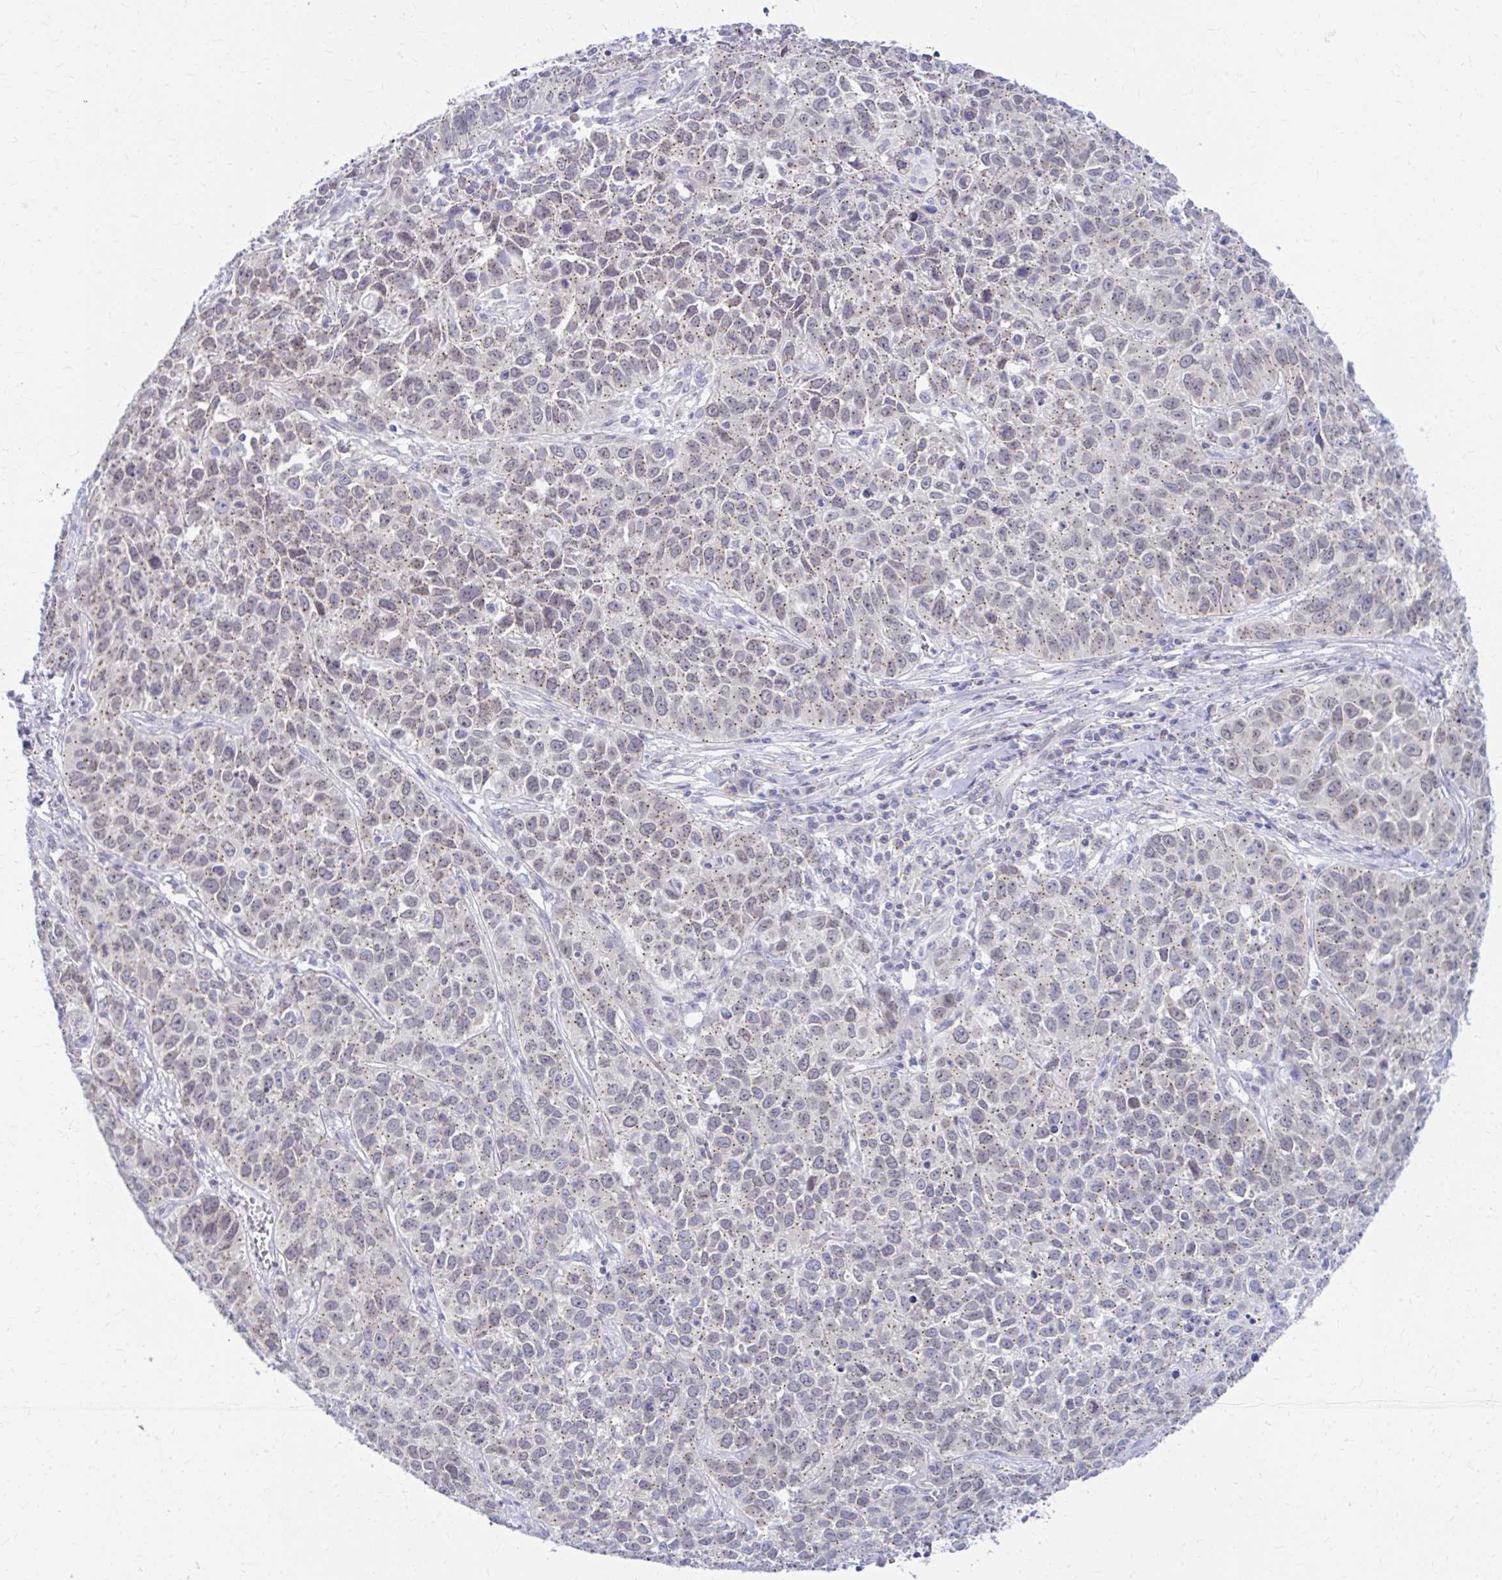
{"staining": {"intensity": "moderate", "quantity": ">75%", "location": "cytoplasmic/membranous"}, "tissue": "lung cancer", "cell_type": "Tumor cells", "image_type": "cancer", "snomed": [{"axis": "morphology", "description": "Squamous cell carcinoma, NOS"}, {"axis": "topography", "description": "Lung"}], "caption": "Protein staining displays moderate cytoplasmic/membranous expression in about >75% of tumor cells in lung squamous cell carcinoma.", "gene": "RADIL", "patient": {"sex": "male", "age": 76}}